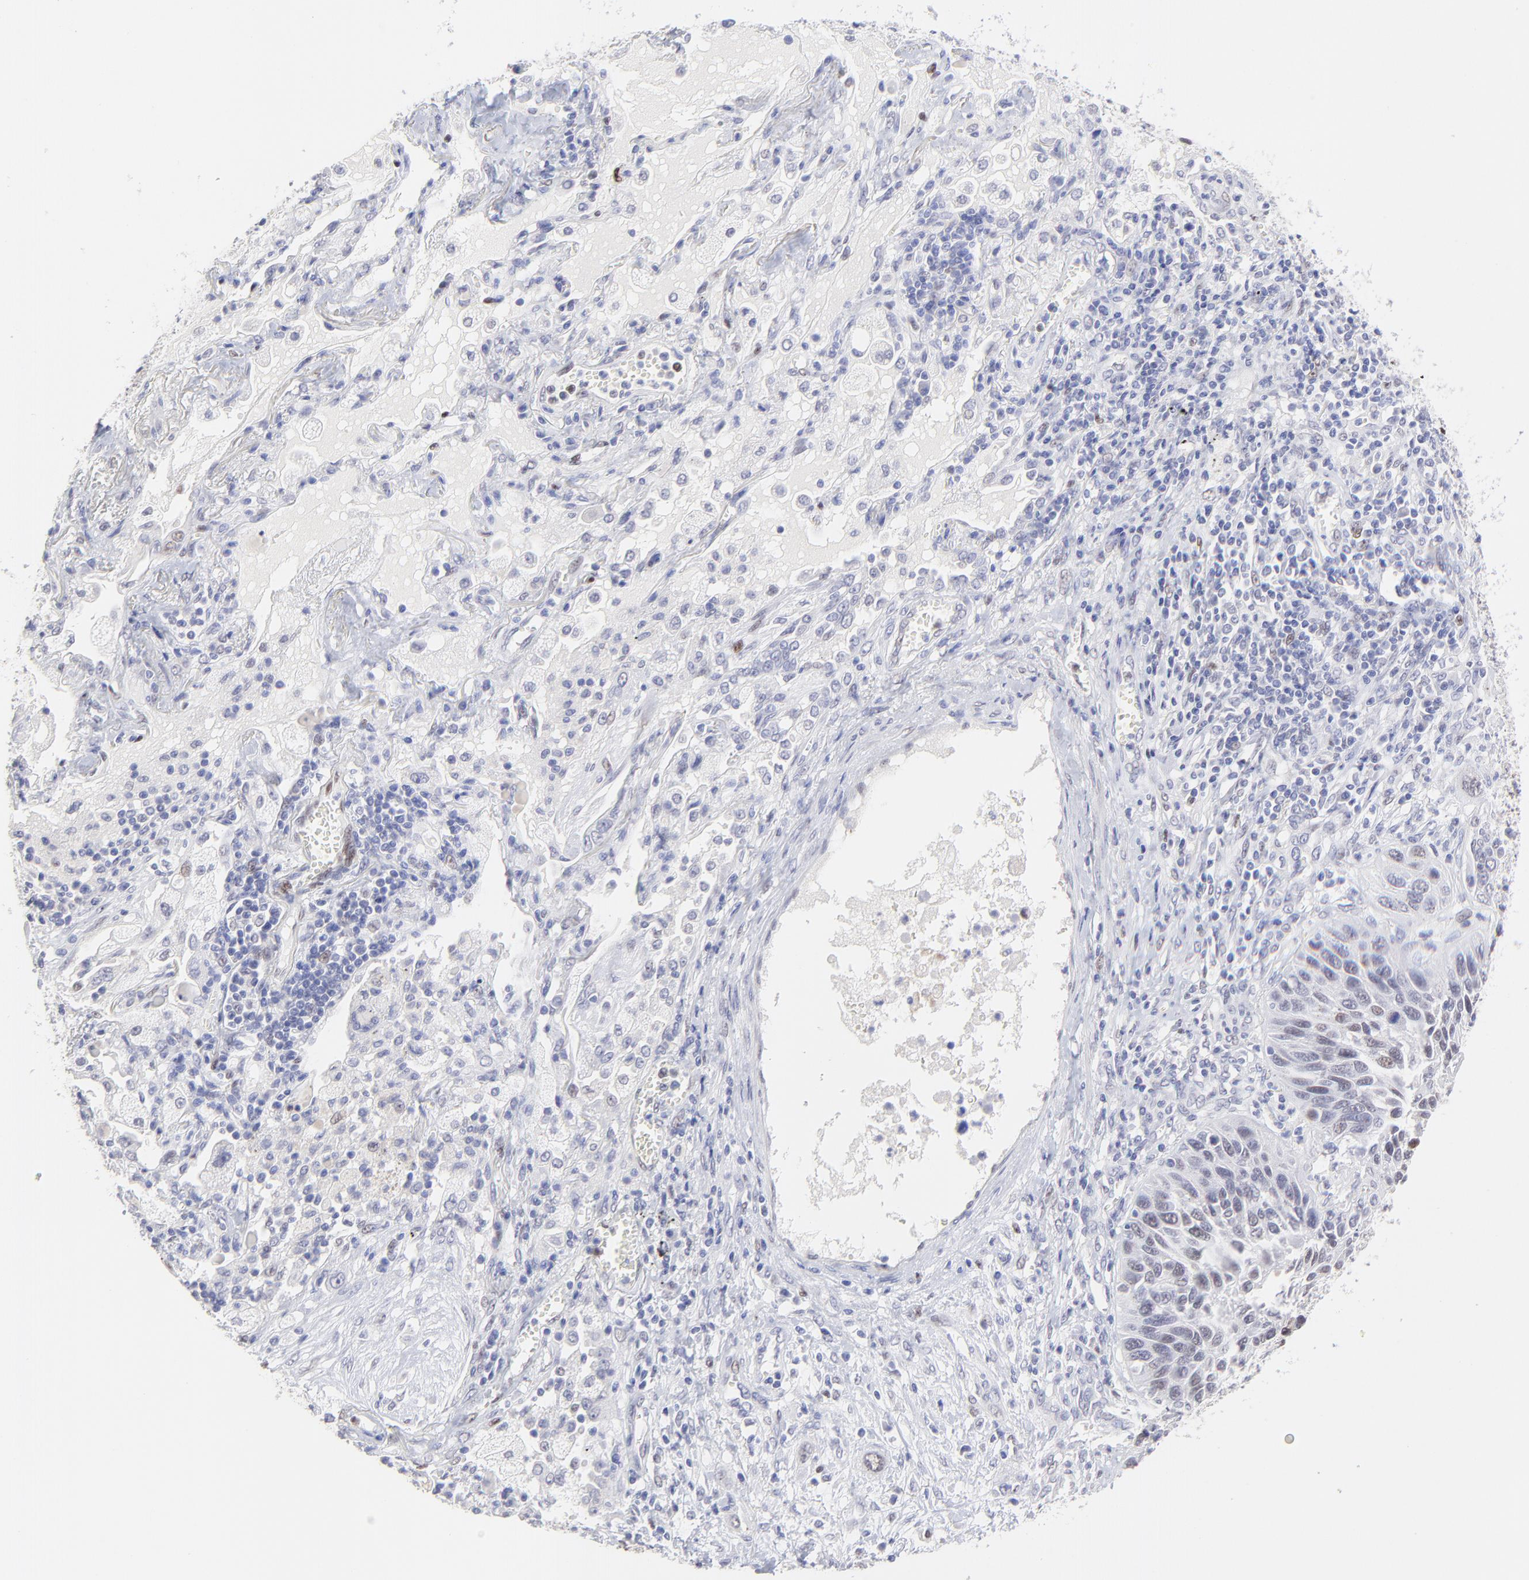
{"staining": {"intensity": "moderate", "quantity": "25%-75%", "location": "nuclear"}, "tissue": "lung cancer", "cell_type": "Tumor cells", "image_type": "cancer", "snomed": [{"axis": "morphology", "description": "Squamous cell carcinoma, NOS"}, {"axis": "topography", "description": "Lung"}], "caption": "There is medium levels of moderate nuclear staining in tumor cells of lung cancer, as demonstrated by immunohistochemical staining (brown color).", "gene": "KLF4", "patient": {"sex": "female", "age": 76}}